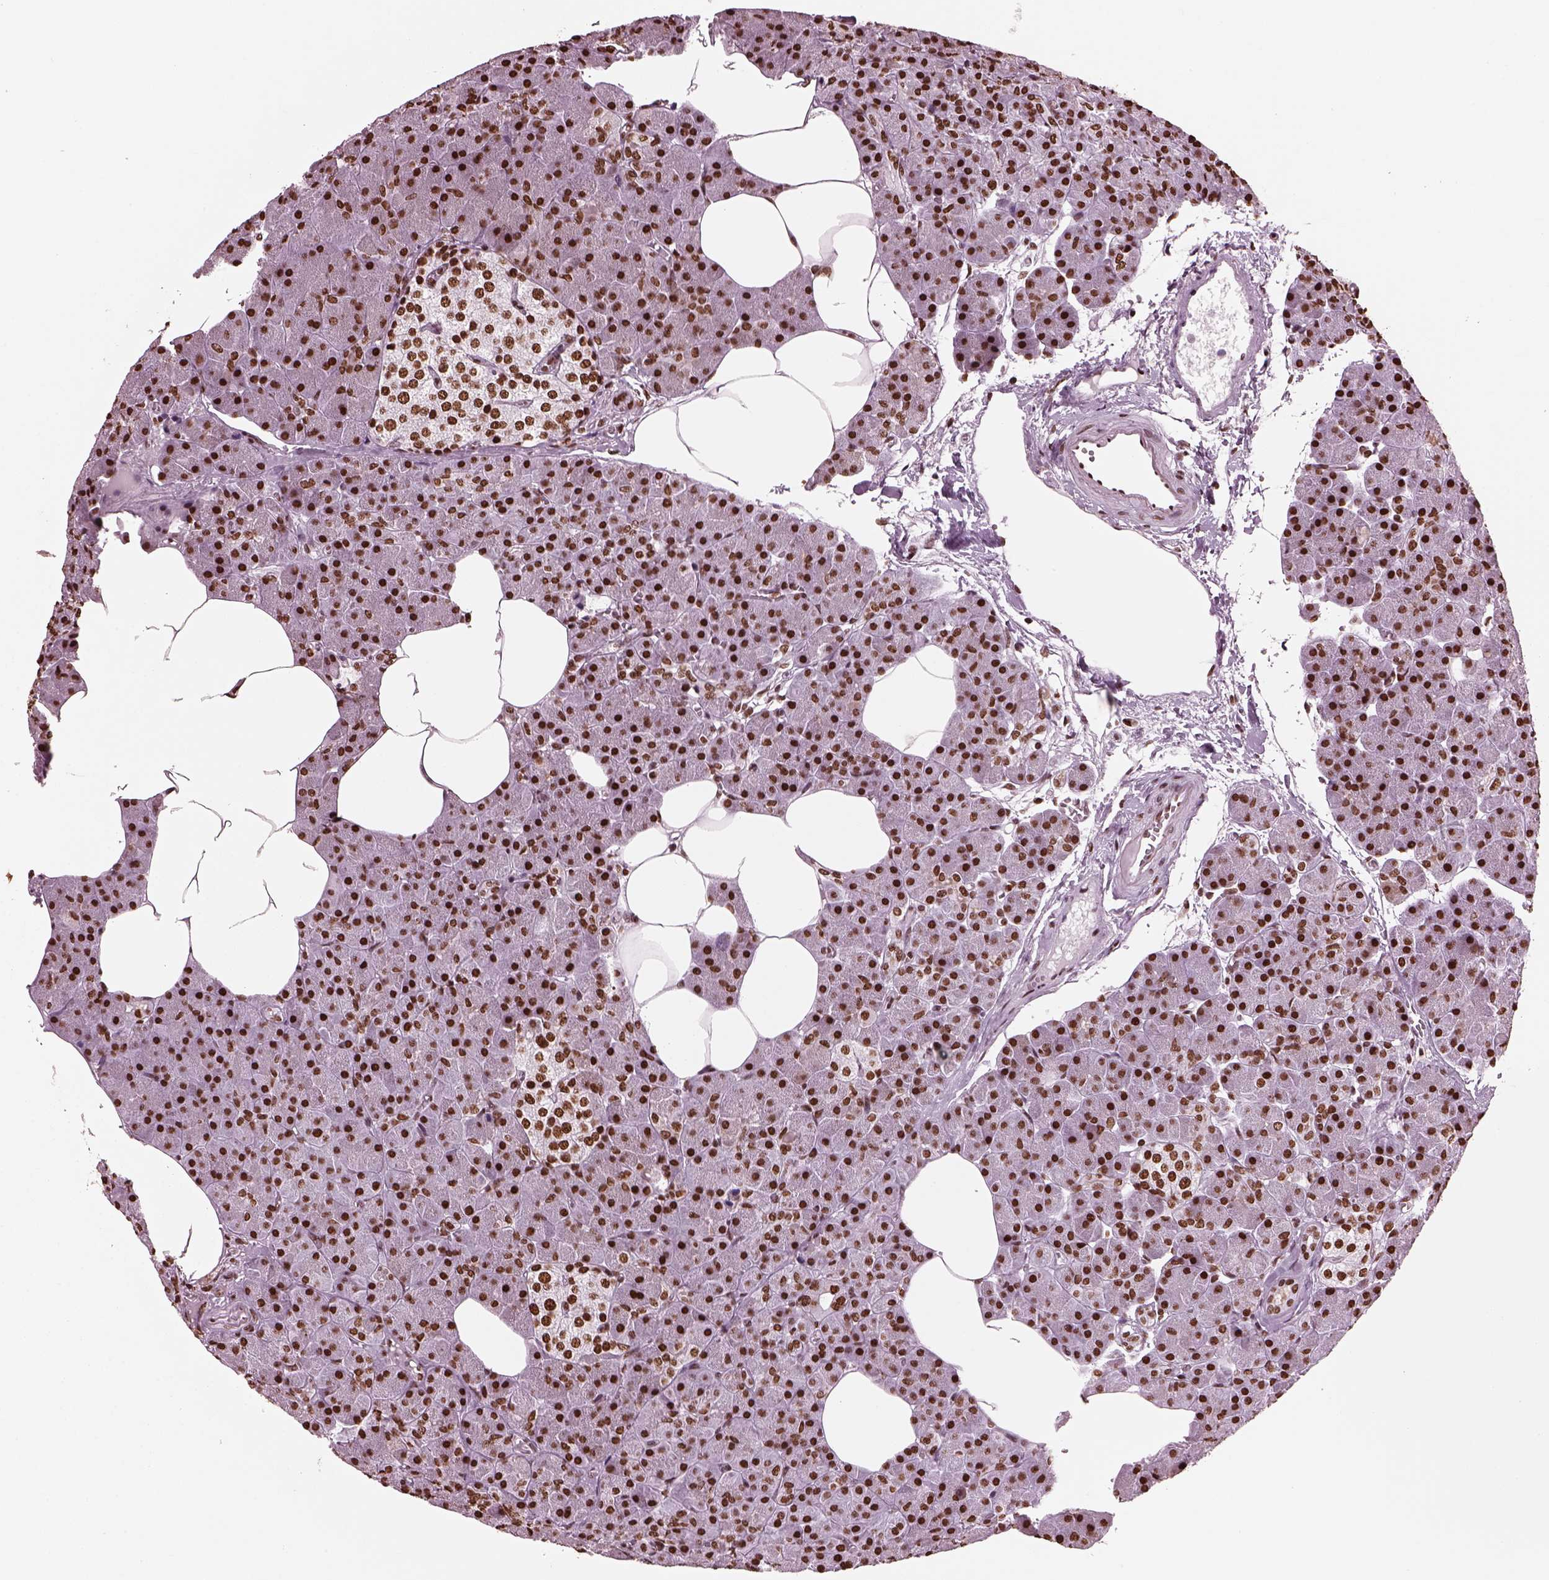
{"staining": {"intensity": "strong", "quantity": ">75%", "location": "nuclear"}, "tissue": "pancreas", "cell_type": "Exocrine glandular cells", "image_type": "normal", "snomed": [{"axis": "morphology", "description": "Normal tissue, NOS"}, {"axis": "topography", "description": "Pancreas"}], "caption": "Pancreas stained with DAB (3,3'-diaminobenzidine) immunohistochemistry (IHC) demonstrates high levels of strong nuclear positivity in about >75% of exocrine glandular cells.", "gene": "CBFA2T3", "patient": {"sex": "female", "age": 45}}